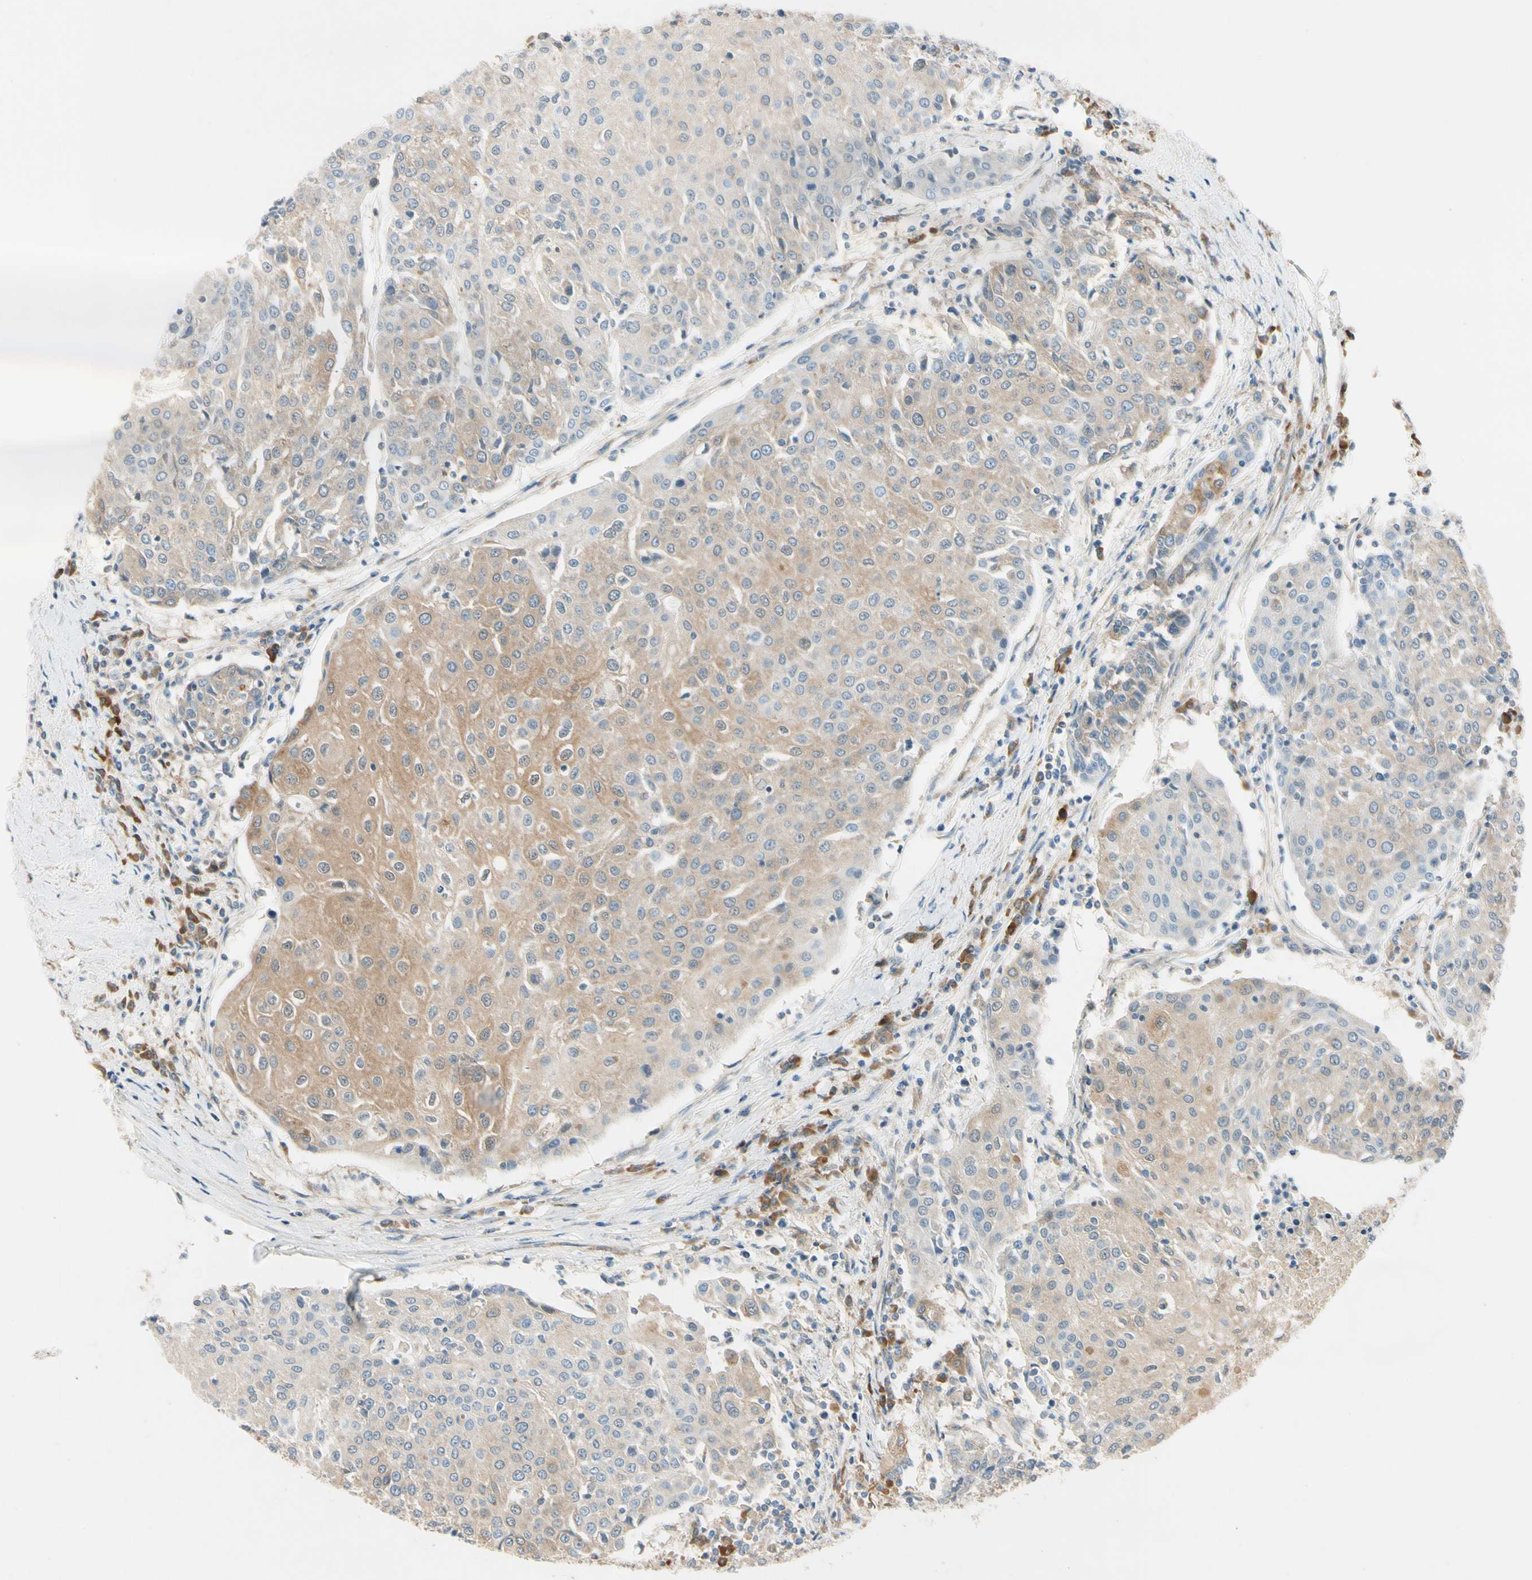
{"staining": {"intensity": "moderate", "quantity": ">75%", "location": "cytoplasmic/membranous"}, "tissue": "urothelial cancer", "cell_type": "Tumor cells", "image_type": "cancer", "snomed": [{"axis": "morphology", "description": "Urothelial carcinoma, High grade"}, {"axis": "topography", "description": "Urinary bladder"}], "caption": "Immunohistochemical staining of human urothelial carcinoma (high-grade) displays medium levels of moderate cytoplasmic/membranous staining in approximately >75% of tumor cells.", "gene": "WIPI1", "patient": {"sex": "female", "age": 85}}